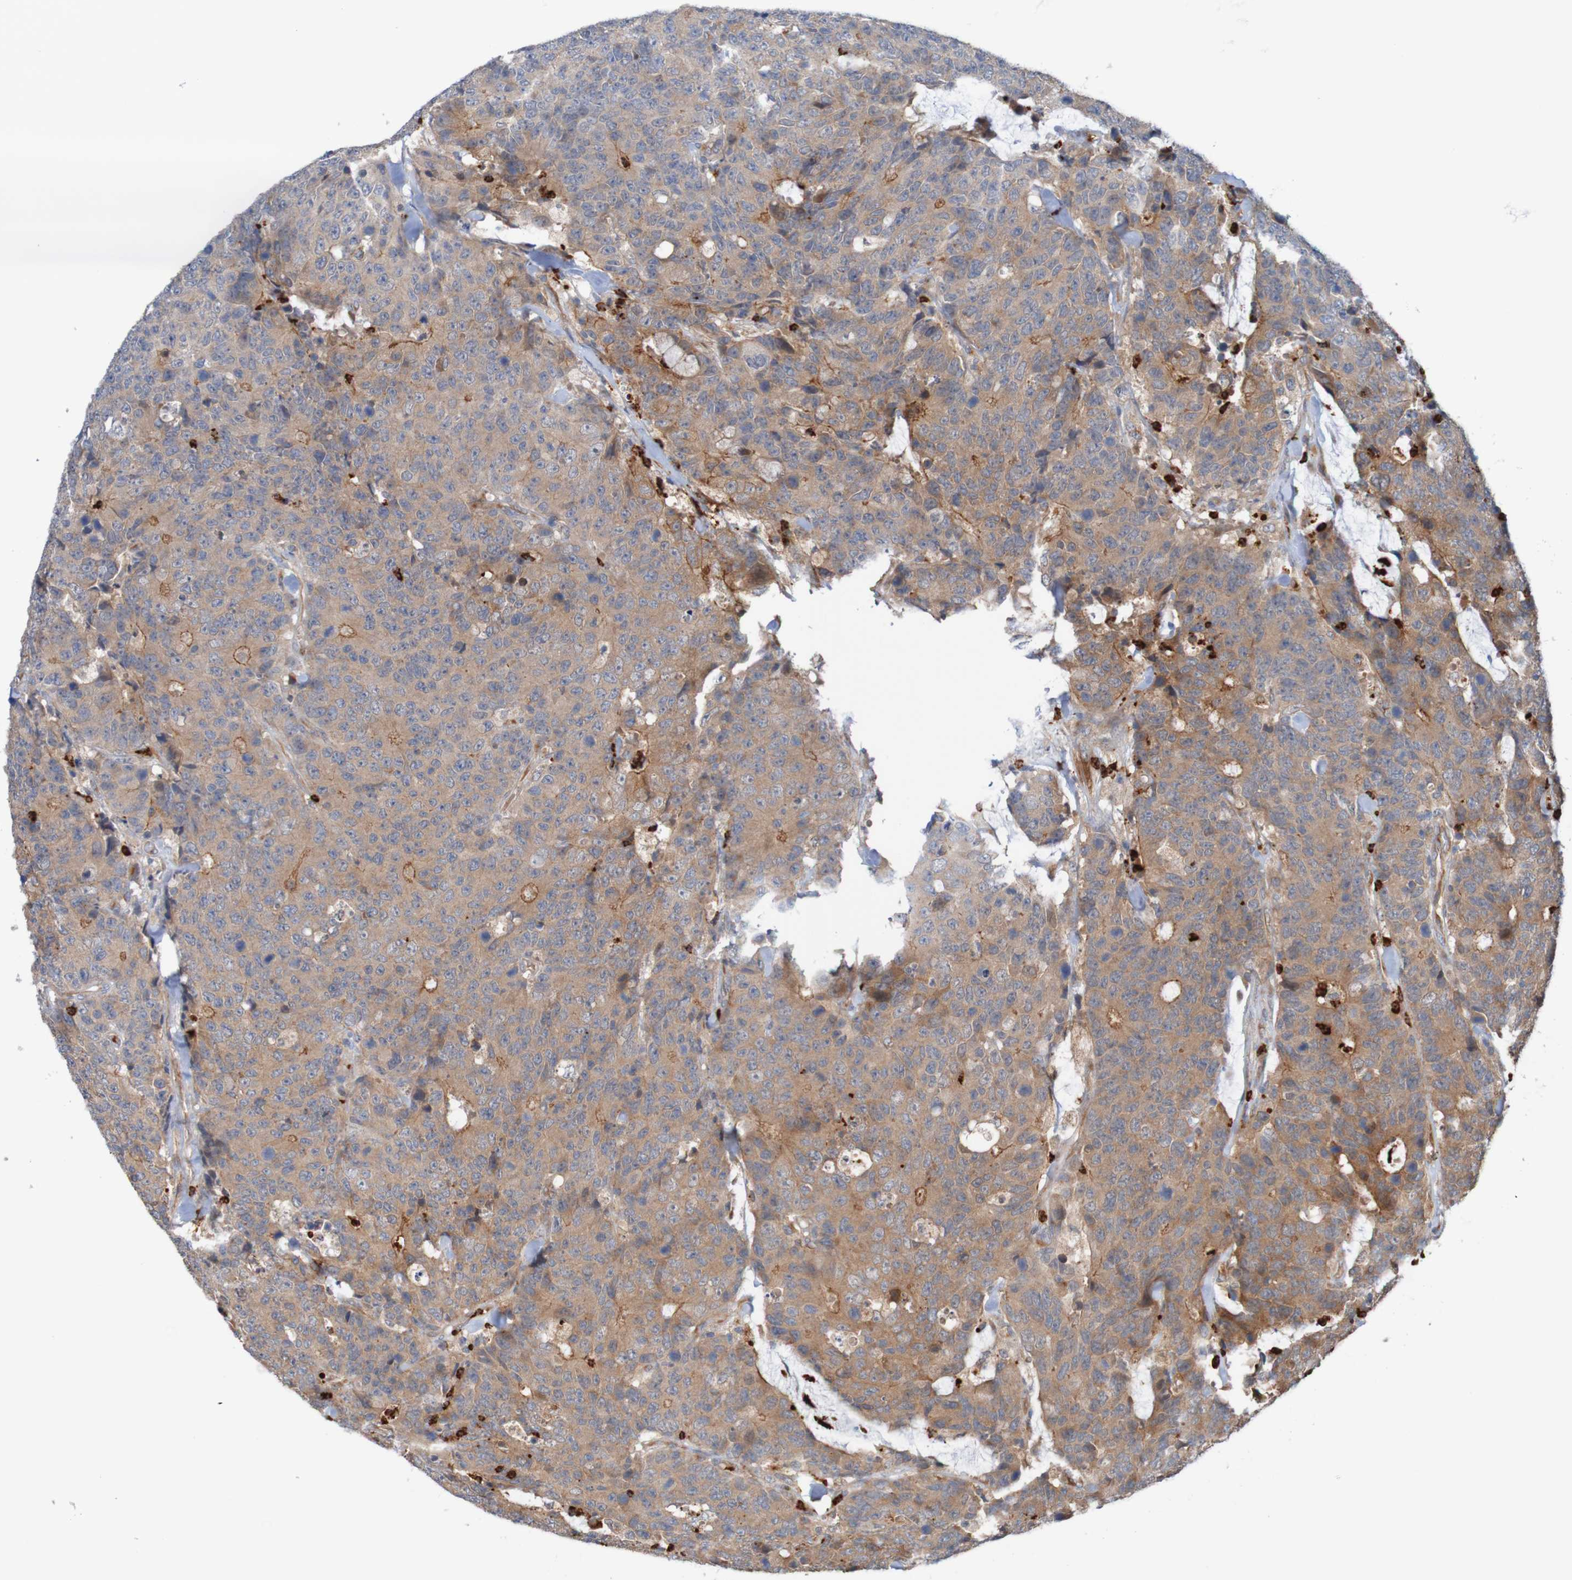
{"staining": {"intensity": "moderate", "quantity": ">75%", "location": "cytoplasmic/membranous"}, "tissue": "colorectal cancer", "cell_type": "Tumor cells", "image_type": "cancer", "snomed": [{"axis": "morphology", "description": "Adenocarcinoma, NOS"}, {"axis": "topography", "description": "Colon"}], "caption": "The image reveals a brown stain indicating the presence of a protein in the cytoplasmic/membranous of tumor cells in colorectal cancer. (DAB (3,3'-diaminobenzidine) = brown stain, brightfield microscopy at high magnification).", "gene": "ST8SIA6", "patient": {"sex": "female", "age": 86}}